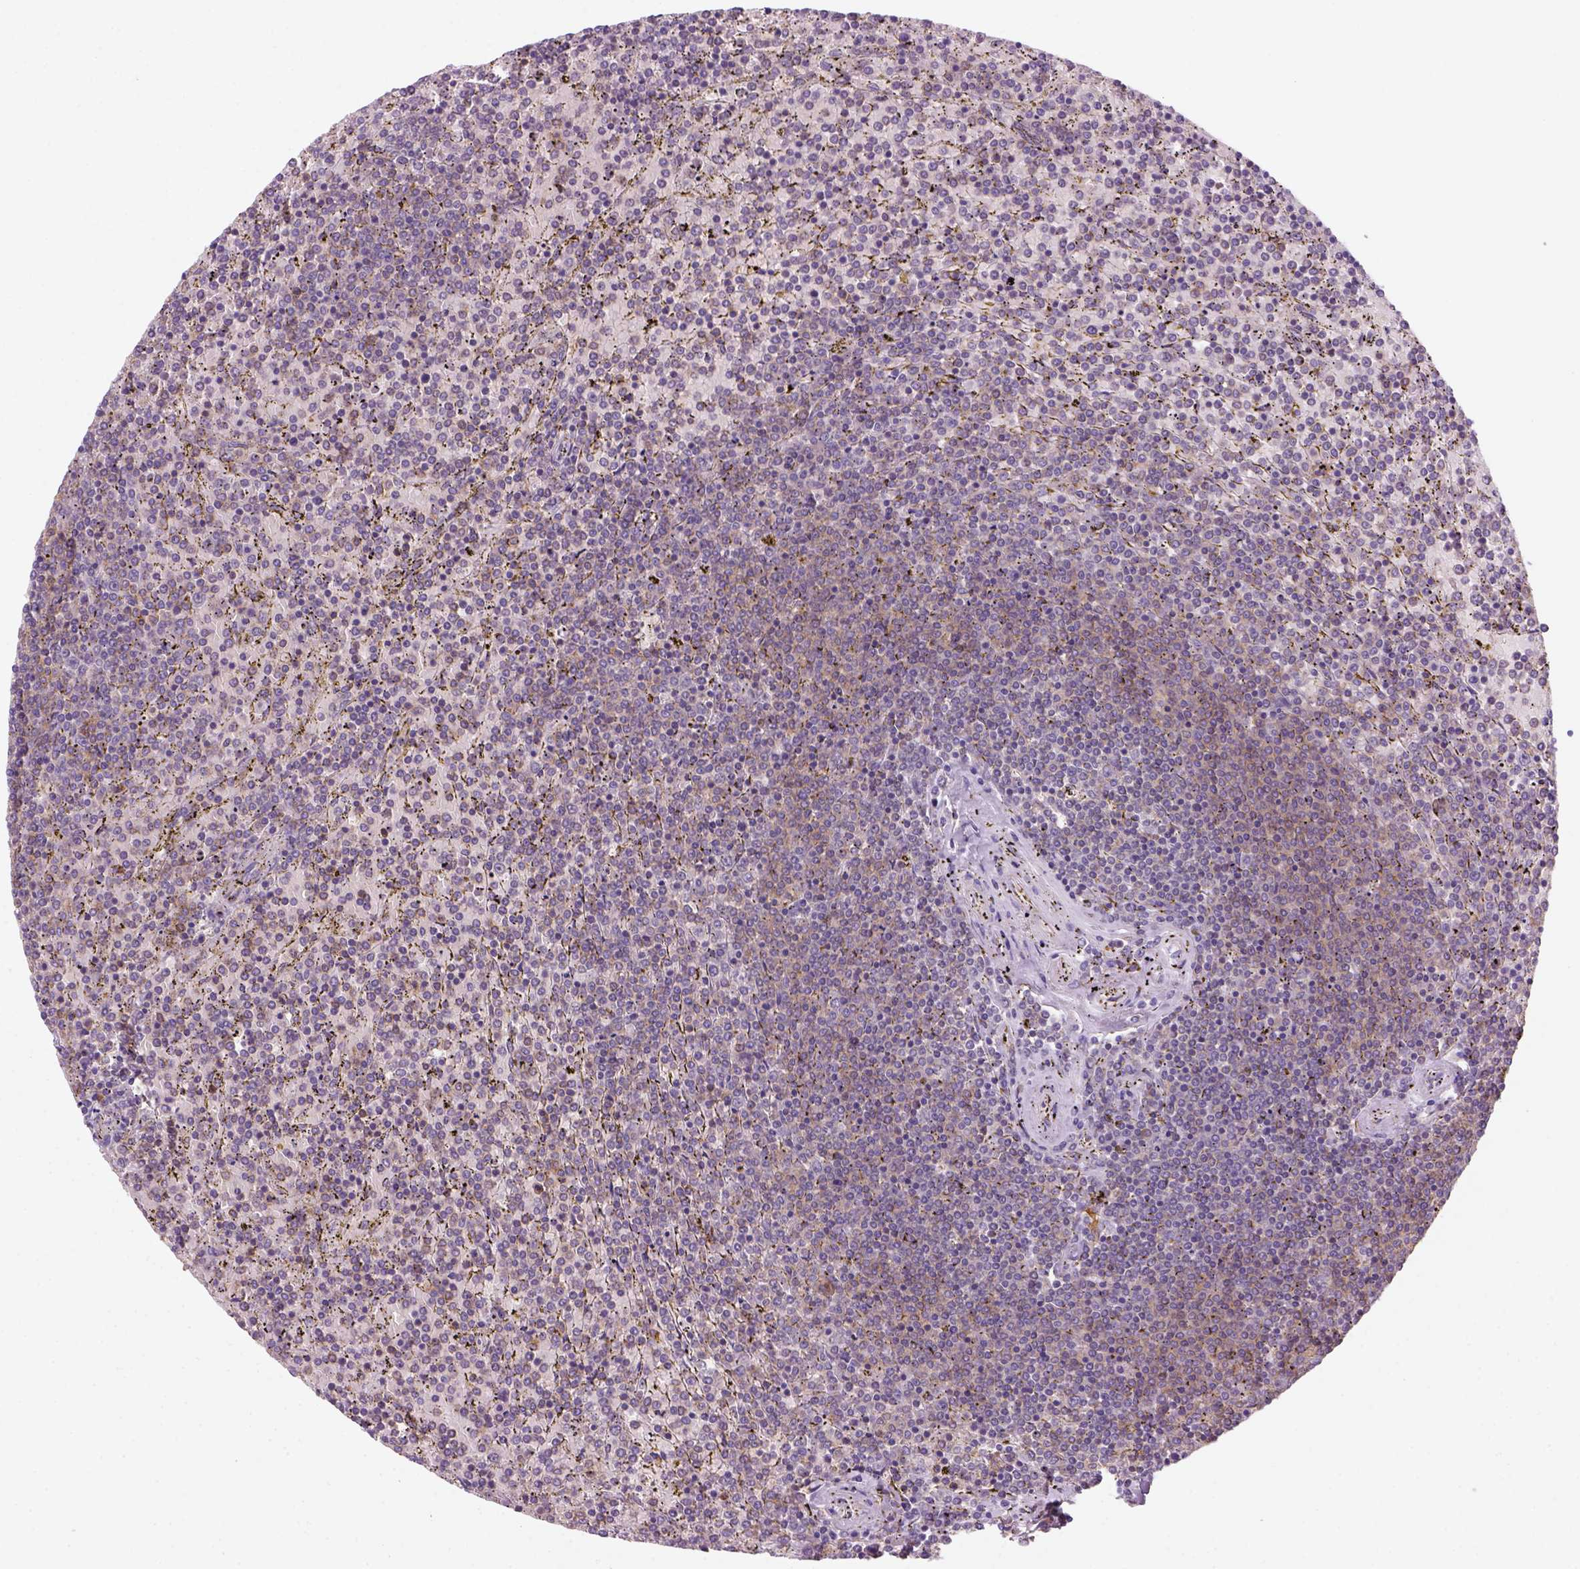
{"staining": {"intensity": "negative", "quantity": "none", "location": "none"}, "tissue": "lymphoma", "cell_type": "Tumor cells", "image_type": "cancer", "snomed": [{"axis": "morphology", "description": "Malignant lymphoma, non-Hodgkin's type, Low grade"}, {"axis": "topography", "description": "Spleen"}], "caption": "IHC image of neoplastic tissue: malignant lymphoma, non-Hodgkin's type (low-grade) stained with DAB (3,3'-diaminobenzidine) exhibits no significant protein positivity in tumor cells.", "gene": "GOT1", "patient": {"sex": "female", "age": 77}}